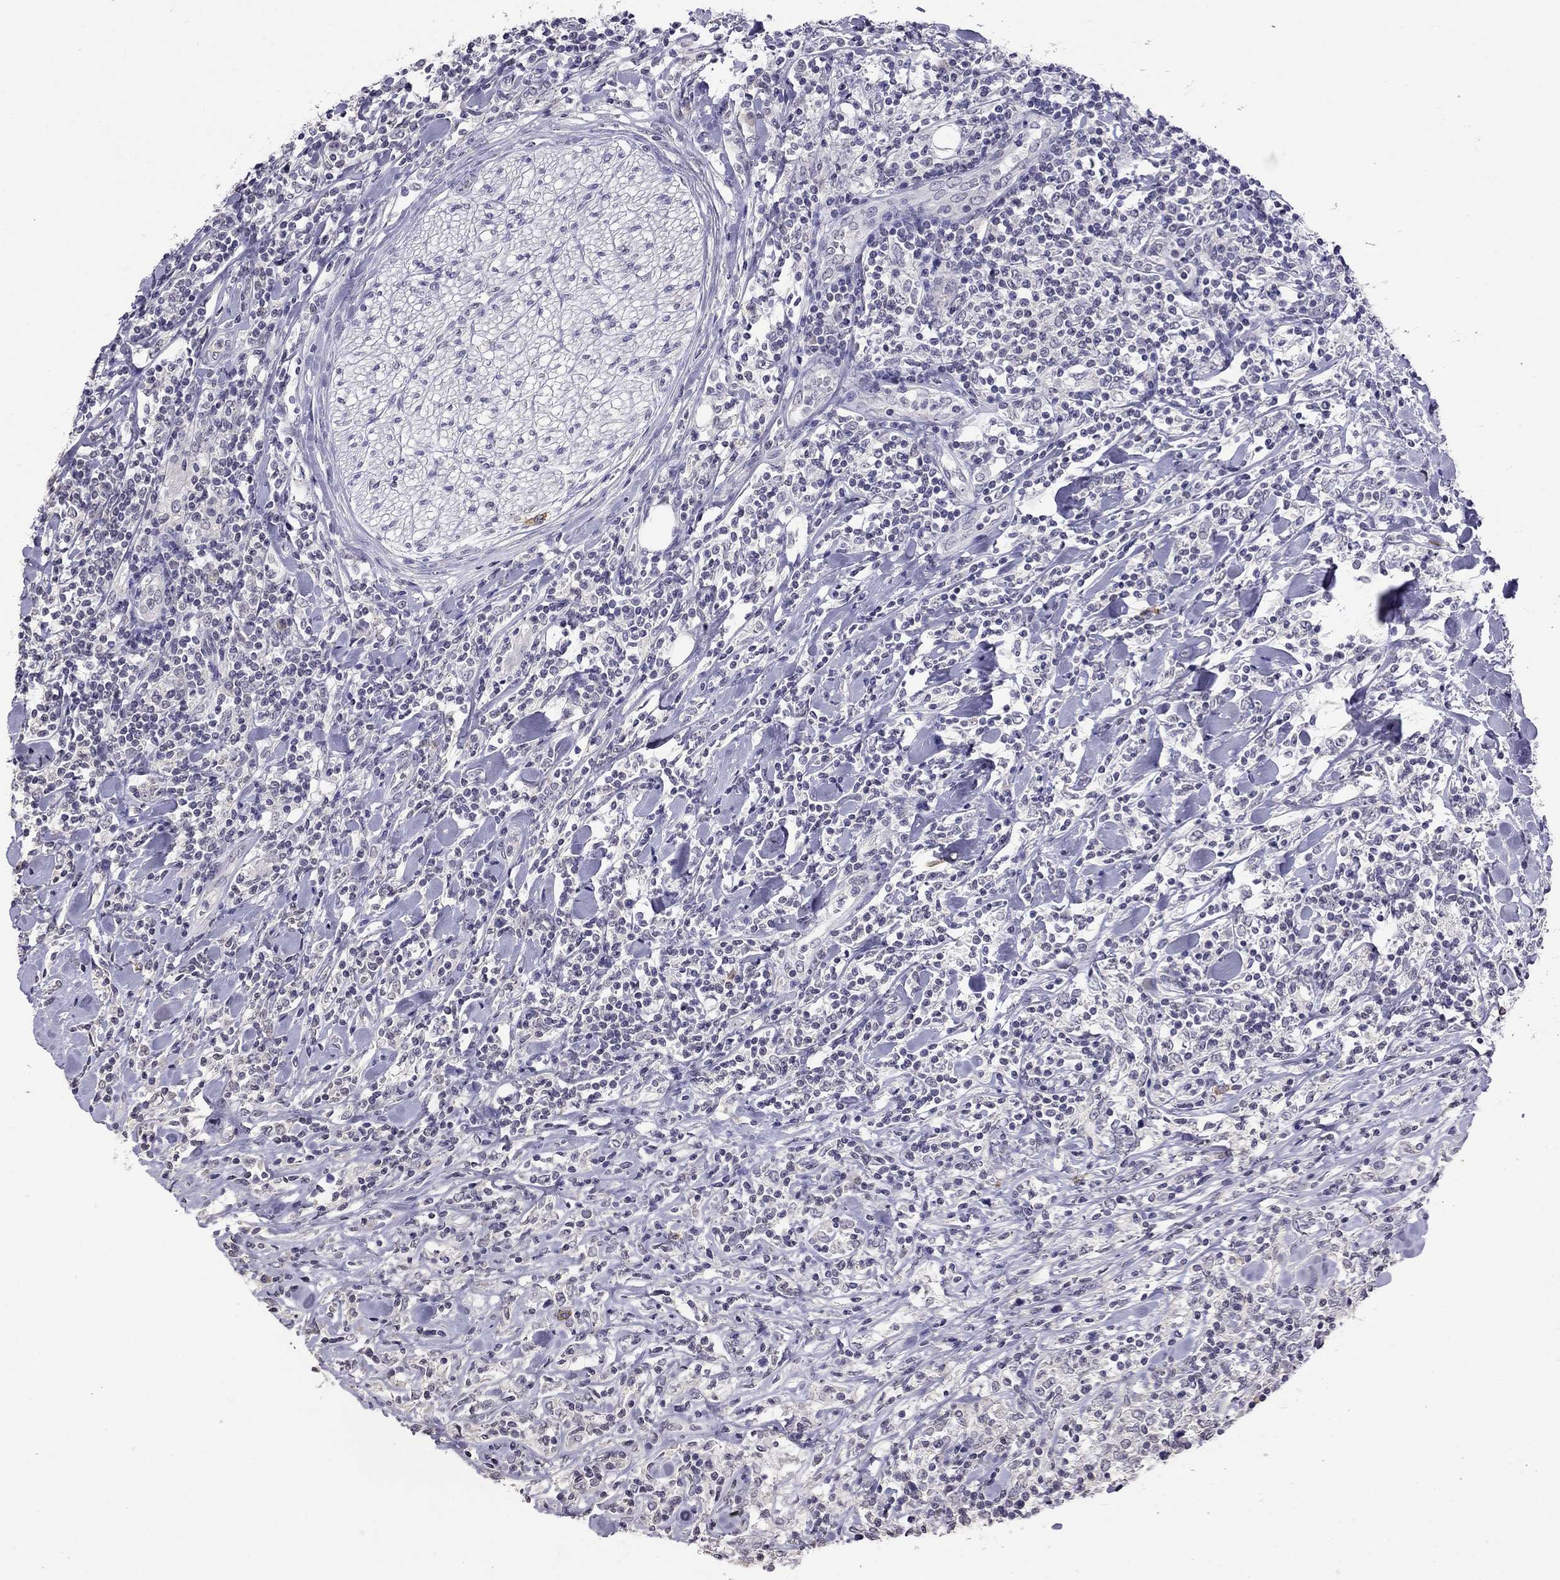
{"staining": {"intensity": "negative", "quantity": "none", "location": "none"}, "tissue": "lymphoma", "cell_type": "Tumor cells", "image_type": "cancer", "snomed": [{"axis": "morphology", "description": "Malignant lymphoma, non-Hodgkin's type, High grade"}, {"axis": "topography", "description": "Lymph node"}], "caption": "An image of high-grade malignant lymphoma, non-Hodgkin's type stained for a protein demonstrates no brown staining in tumor cells.", "gene": "WNK3", "patient": {"sex": "female", "age": 84}}